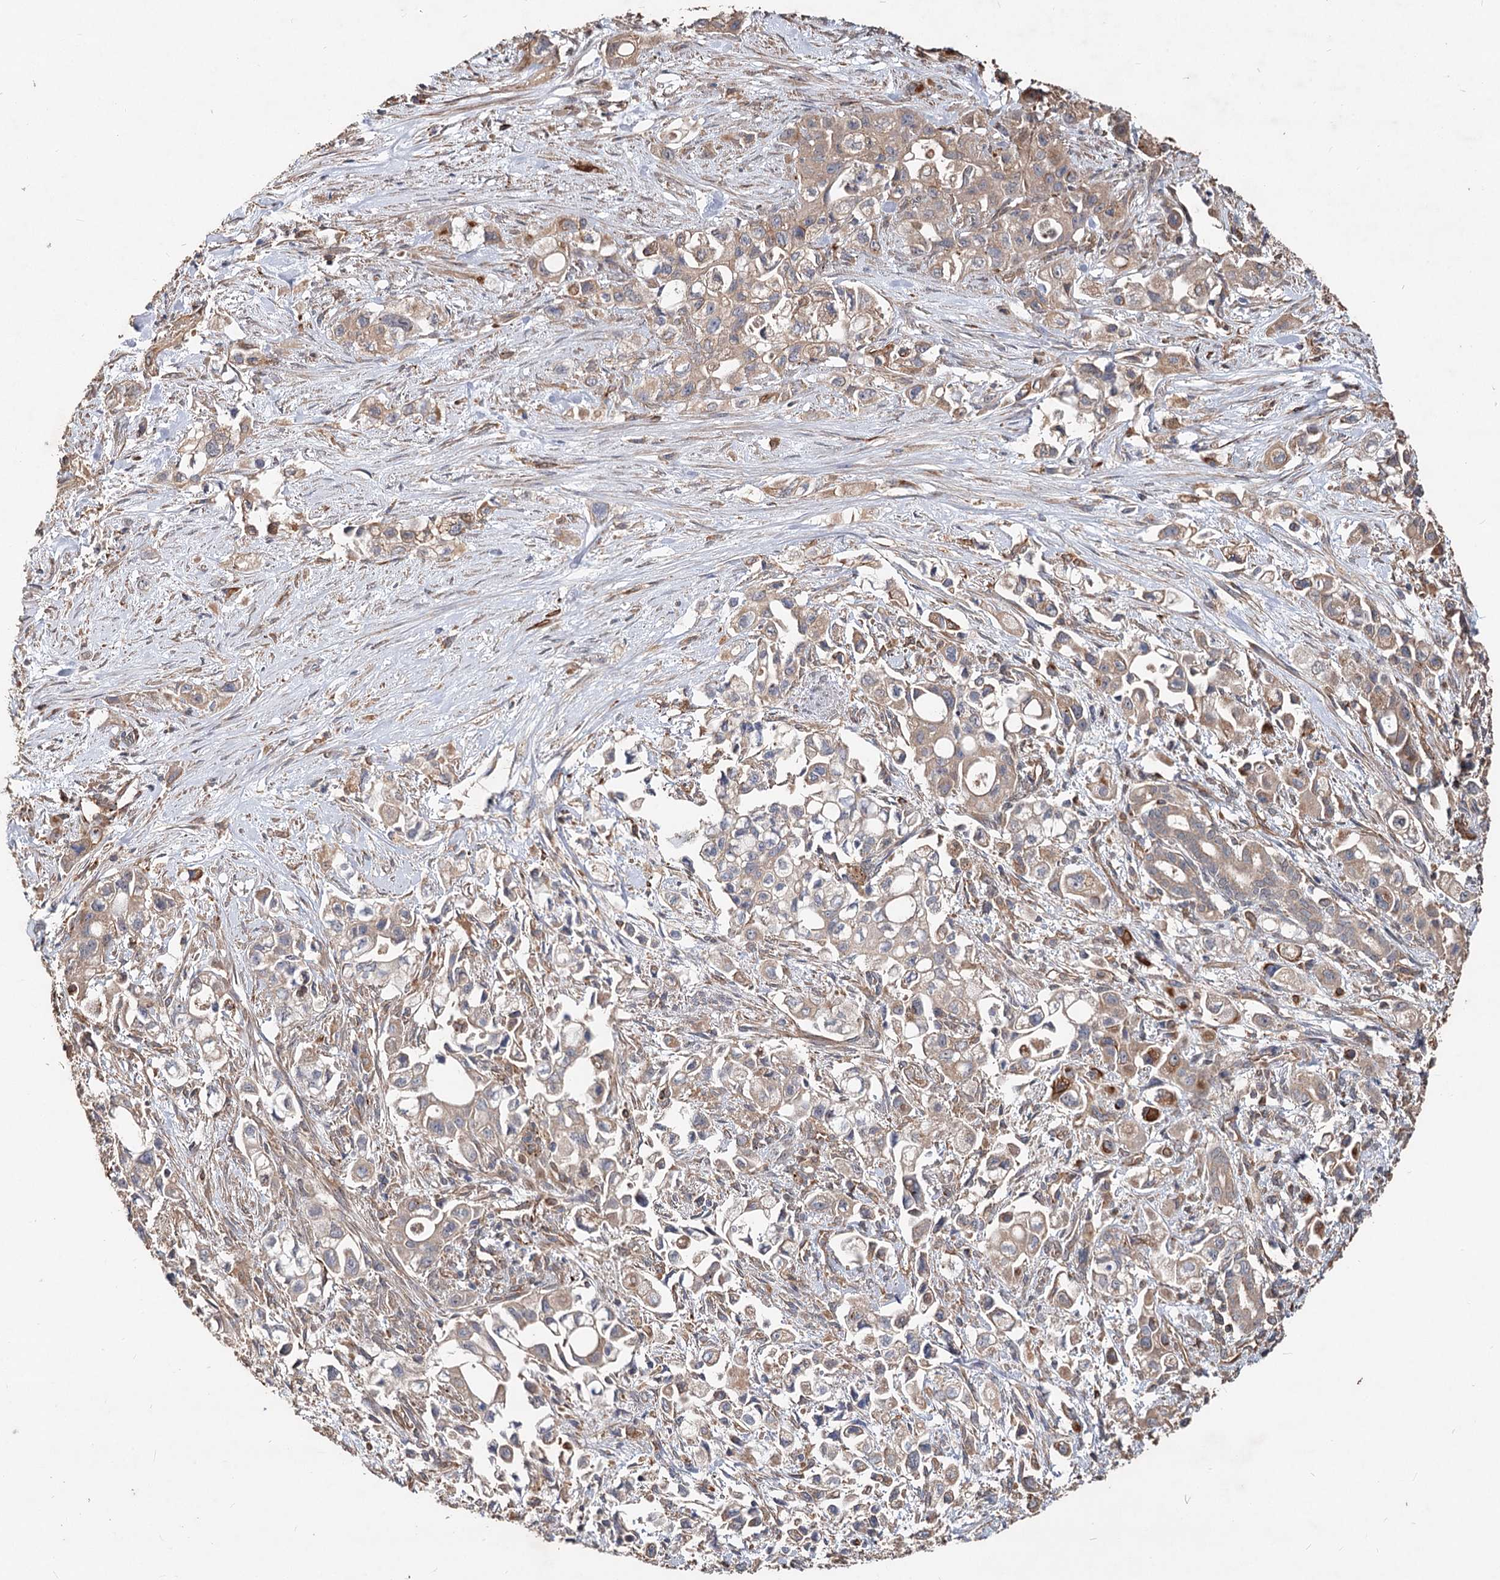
{"staining": {"intensity": "weak", "quantity": ">75%", "location": "cytoplasmic/membranous"}, "tissue": "pancreatic cancer", "cell_type": "Tumor cells", "image_type": "cancer", "snomed": [{"axis": "morphology", "description": "Adenocarcinoma, NOS"}, {"axis": "topography", "description": "Pancreas"}], "caption": "A low amount of weak cytoplasmic/membranous expression is present in about >75% of tumor cells in pancreatic cancer (adenocarcinoma) tissue.", "gene": "SPART", "patient": {"sex": "female", "age": 66}}